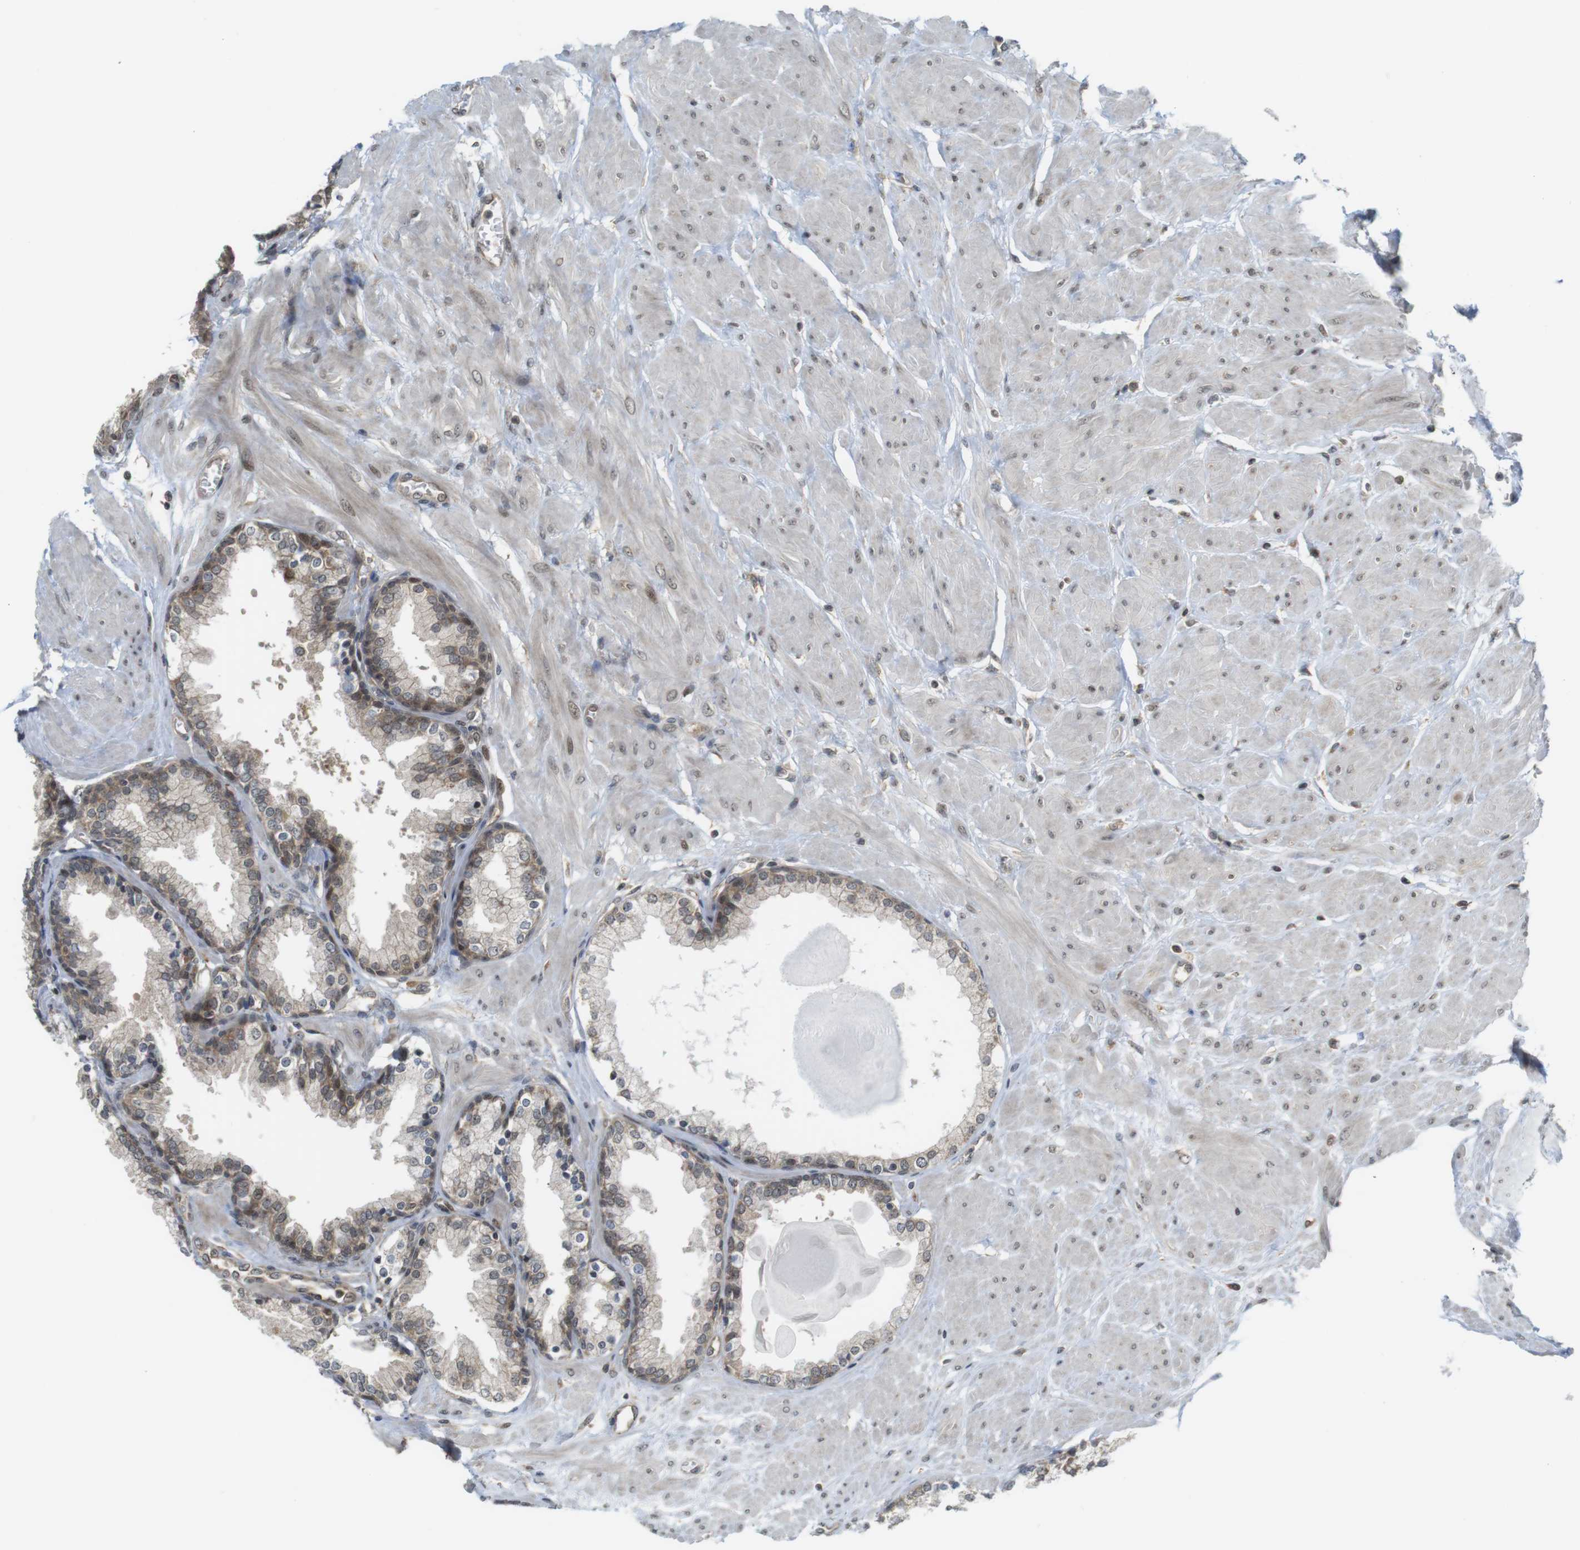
{"staining": {"intensity": "weak", "quantity": ">75%", "location": "cytoplasmic/membranous,nuclear"}, "tissue": "prostate", "cell_type": "Glandular cells", "image_type": "normal", "snomed": [{"axis": "morphology", "description": "Normal tissue, NOS"}, {"axis": "topography", "description": "Prostate"}], "caption": "The image displays immunohistochemical staining of normal prostate. There is weak cytoplasmic/membranous,nuclear expression is identified in about >75% of glandular cells.", "gene": "CC2D1A", "patient": {"sex": "male", "age": 51}}